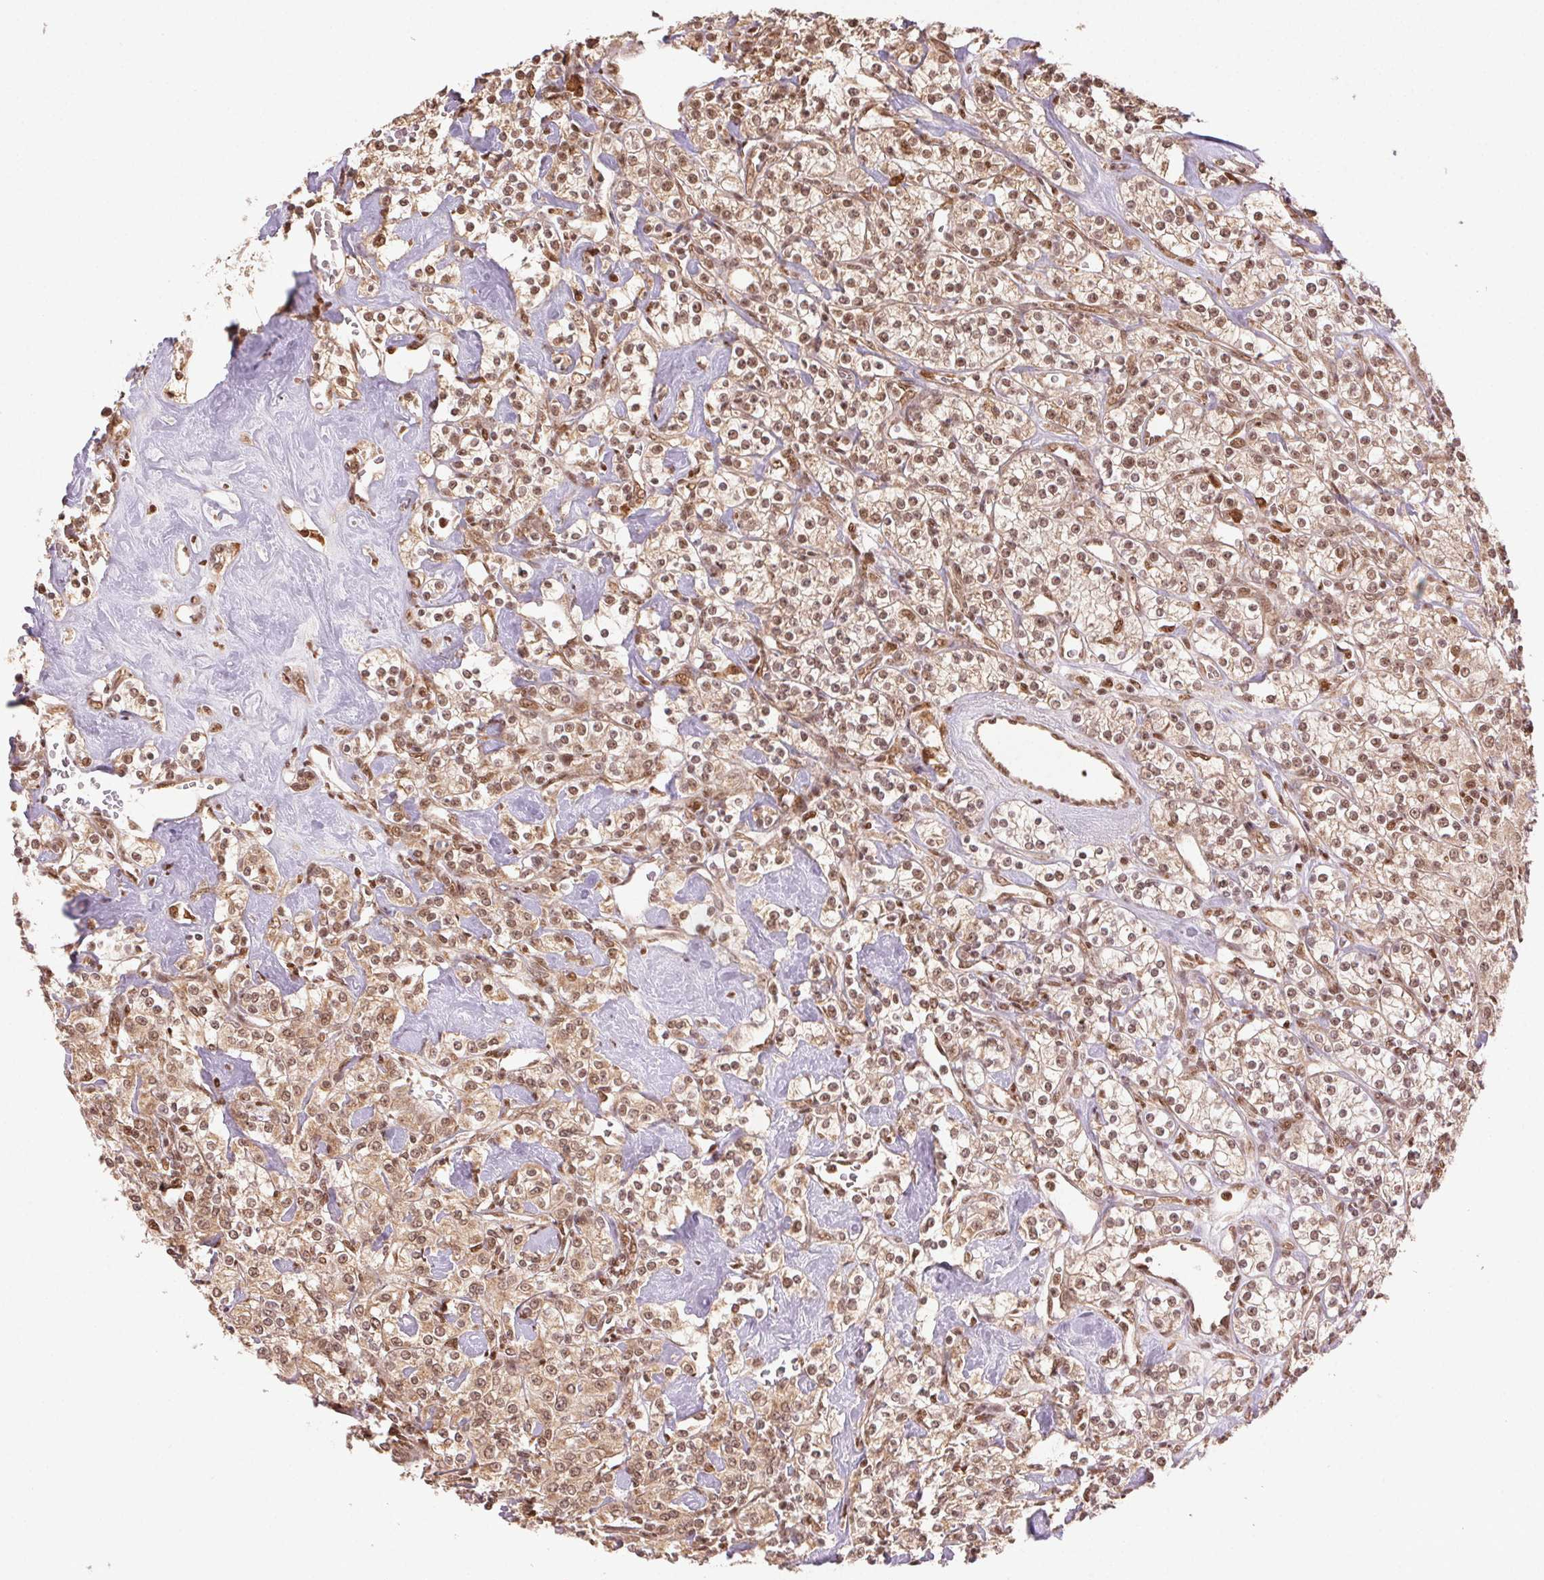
{"staining": {"intensity": "moderate", "quantity": ">75%", "location": "cytoplasmic/membranous,nuclear"}, "tissue": "renal cancer", "cell_type": "Tumor cells", "image_type": "cancer", "snomed": [{"axis": "morphology", "description": "Adenocarcinoma, NOS"}, {"axis": "topography", "description": "Kidney"}], "caption": "Protein staining displays moderate cytoplasmic/membranous and nuclear staining in about >75% of tumor cells in renal cancer (adenocarcinoma).", "gene": "TREML4", "patient": {"sex": "male", "age": 77}}